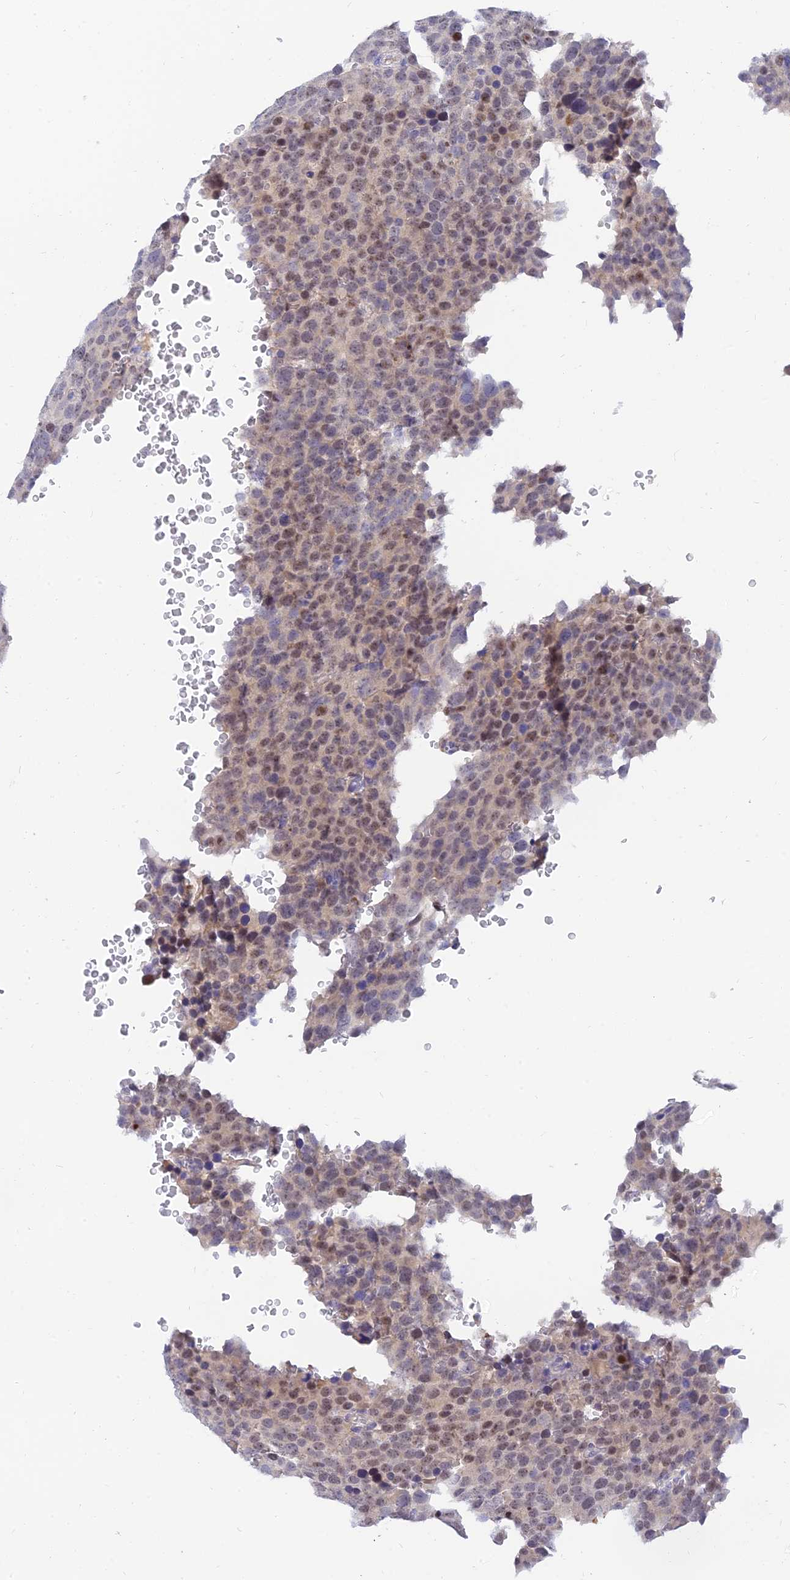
{"staining": {"intensity": "moderate", "quantity": "25%-75%", "location": "nuclear"}, "tissue": "testis cancer", "cell_type": "Tumor cells", "image_type": "cancer", "snomed": [{"axis": "morphology", "description": "Seminoma, NOS"}, {"axis": "topography", "description": "Testis"}], "caption": "Immunohistochemistry (IHC) histopathology image of neoplastic tissue: human testis seminoma stained using IHC exhibits medium levels of moderate protein expression localized specifically in the nuclear of tumor cells, appearing as a nuclear brown color.", "gene": "TMEM161B", "patient": {"sex": "male", "age": 71}}